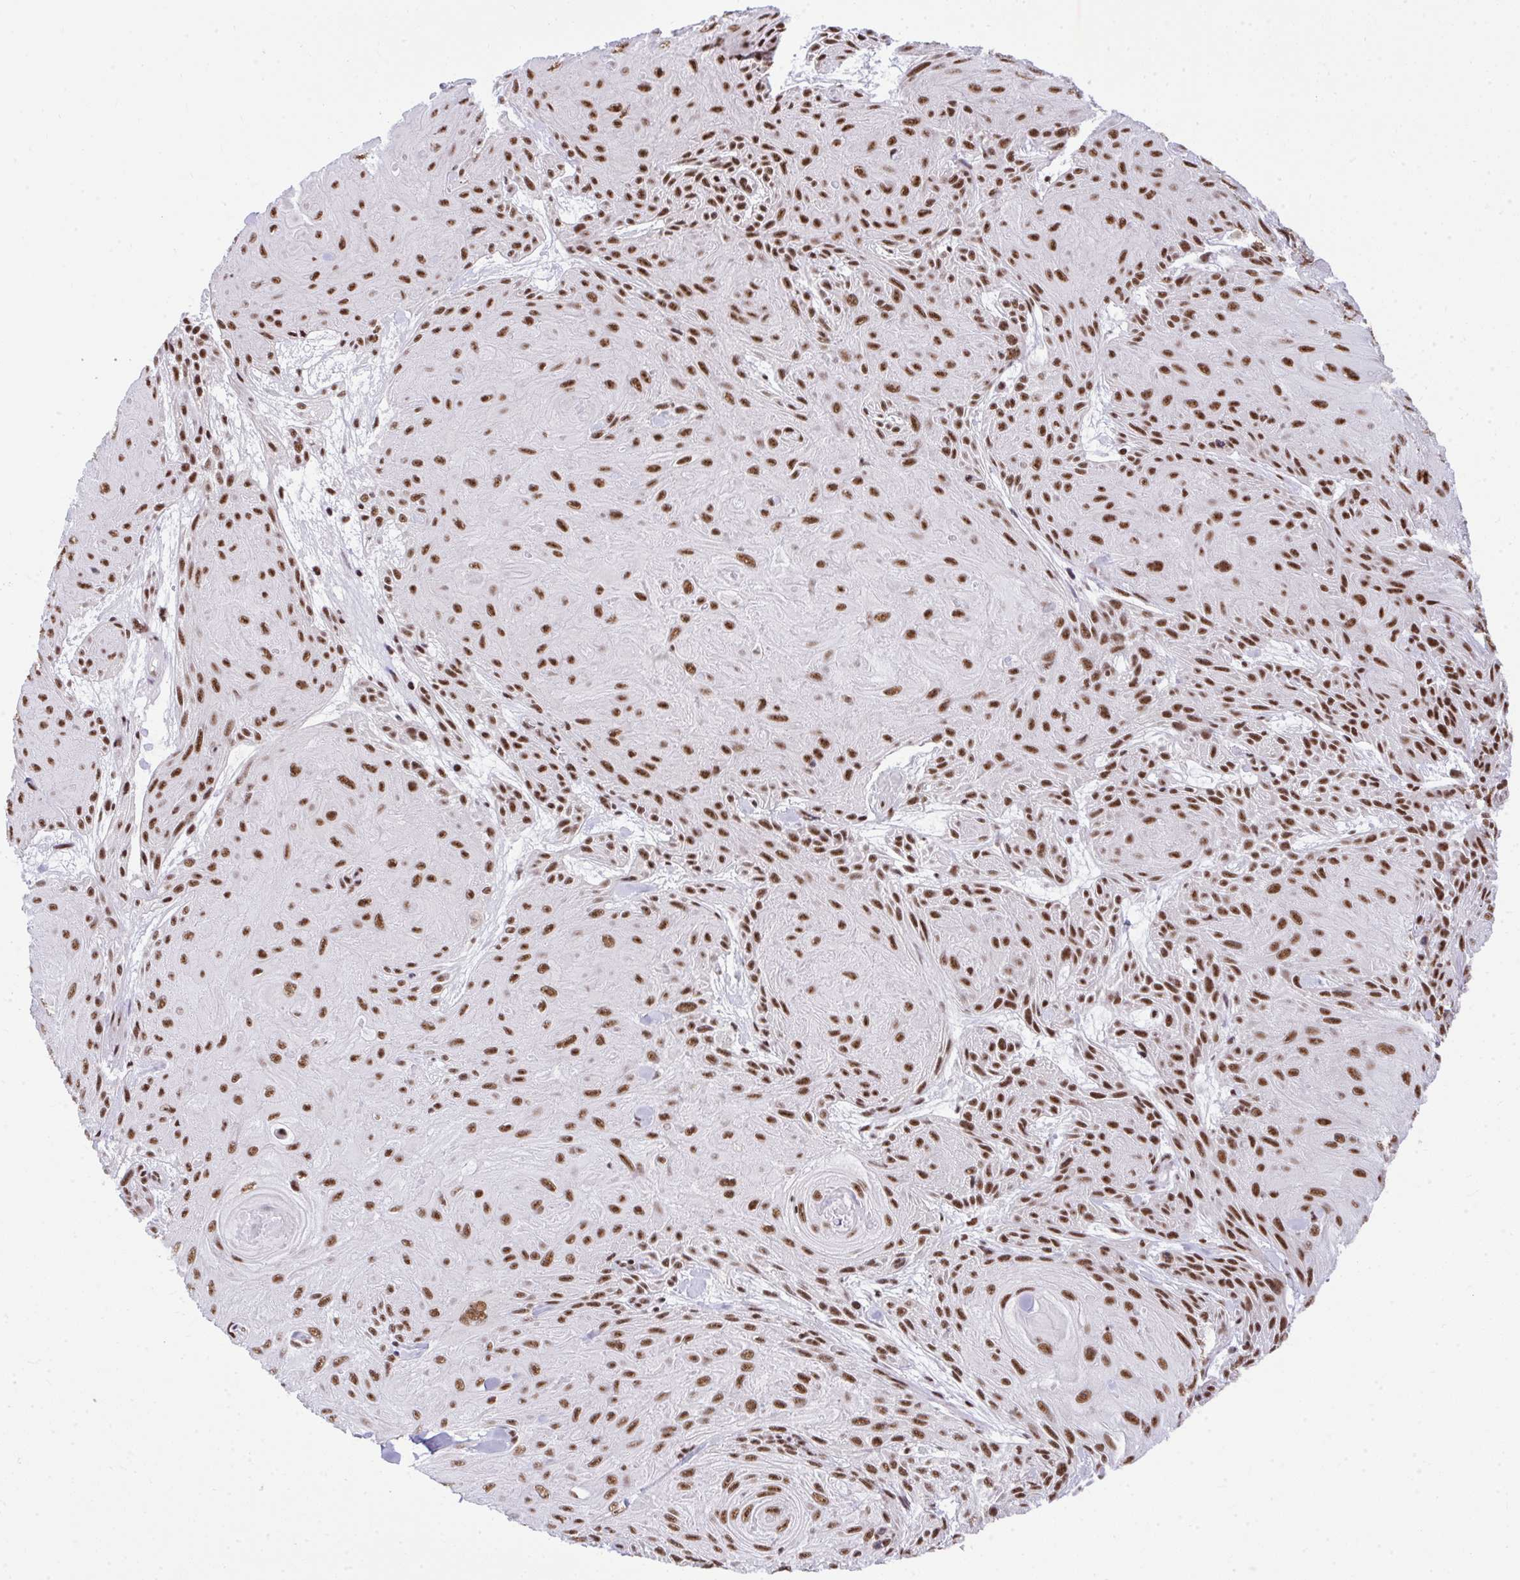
{"staining": {"intensity": "moderate", "quantity": ">75%", "location": "nuclear"}, "tissue": "skin cancer", "cell_type": "Tumor cells", "image_type": "cancer", "snomed": [{"axis": "morphology", "description": "Squamous cell carcinoma, NOS"}, {"axis": "topography", "description": "Skin"}], "caption": "The immunohistochemical stain highlights moderate nuclear staining in tumor cells of skin cancer (squamous cell carcinoma) tissue. The staining was performed using DAB, with brown indicating positive protein expression. Nuclei are stained blue with hematoxylin.", "gene": "PRPF19", "patient": {"sex": "male", "age": 88}}